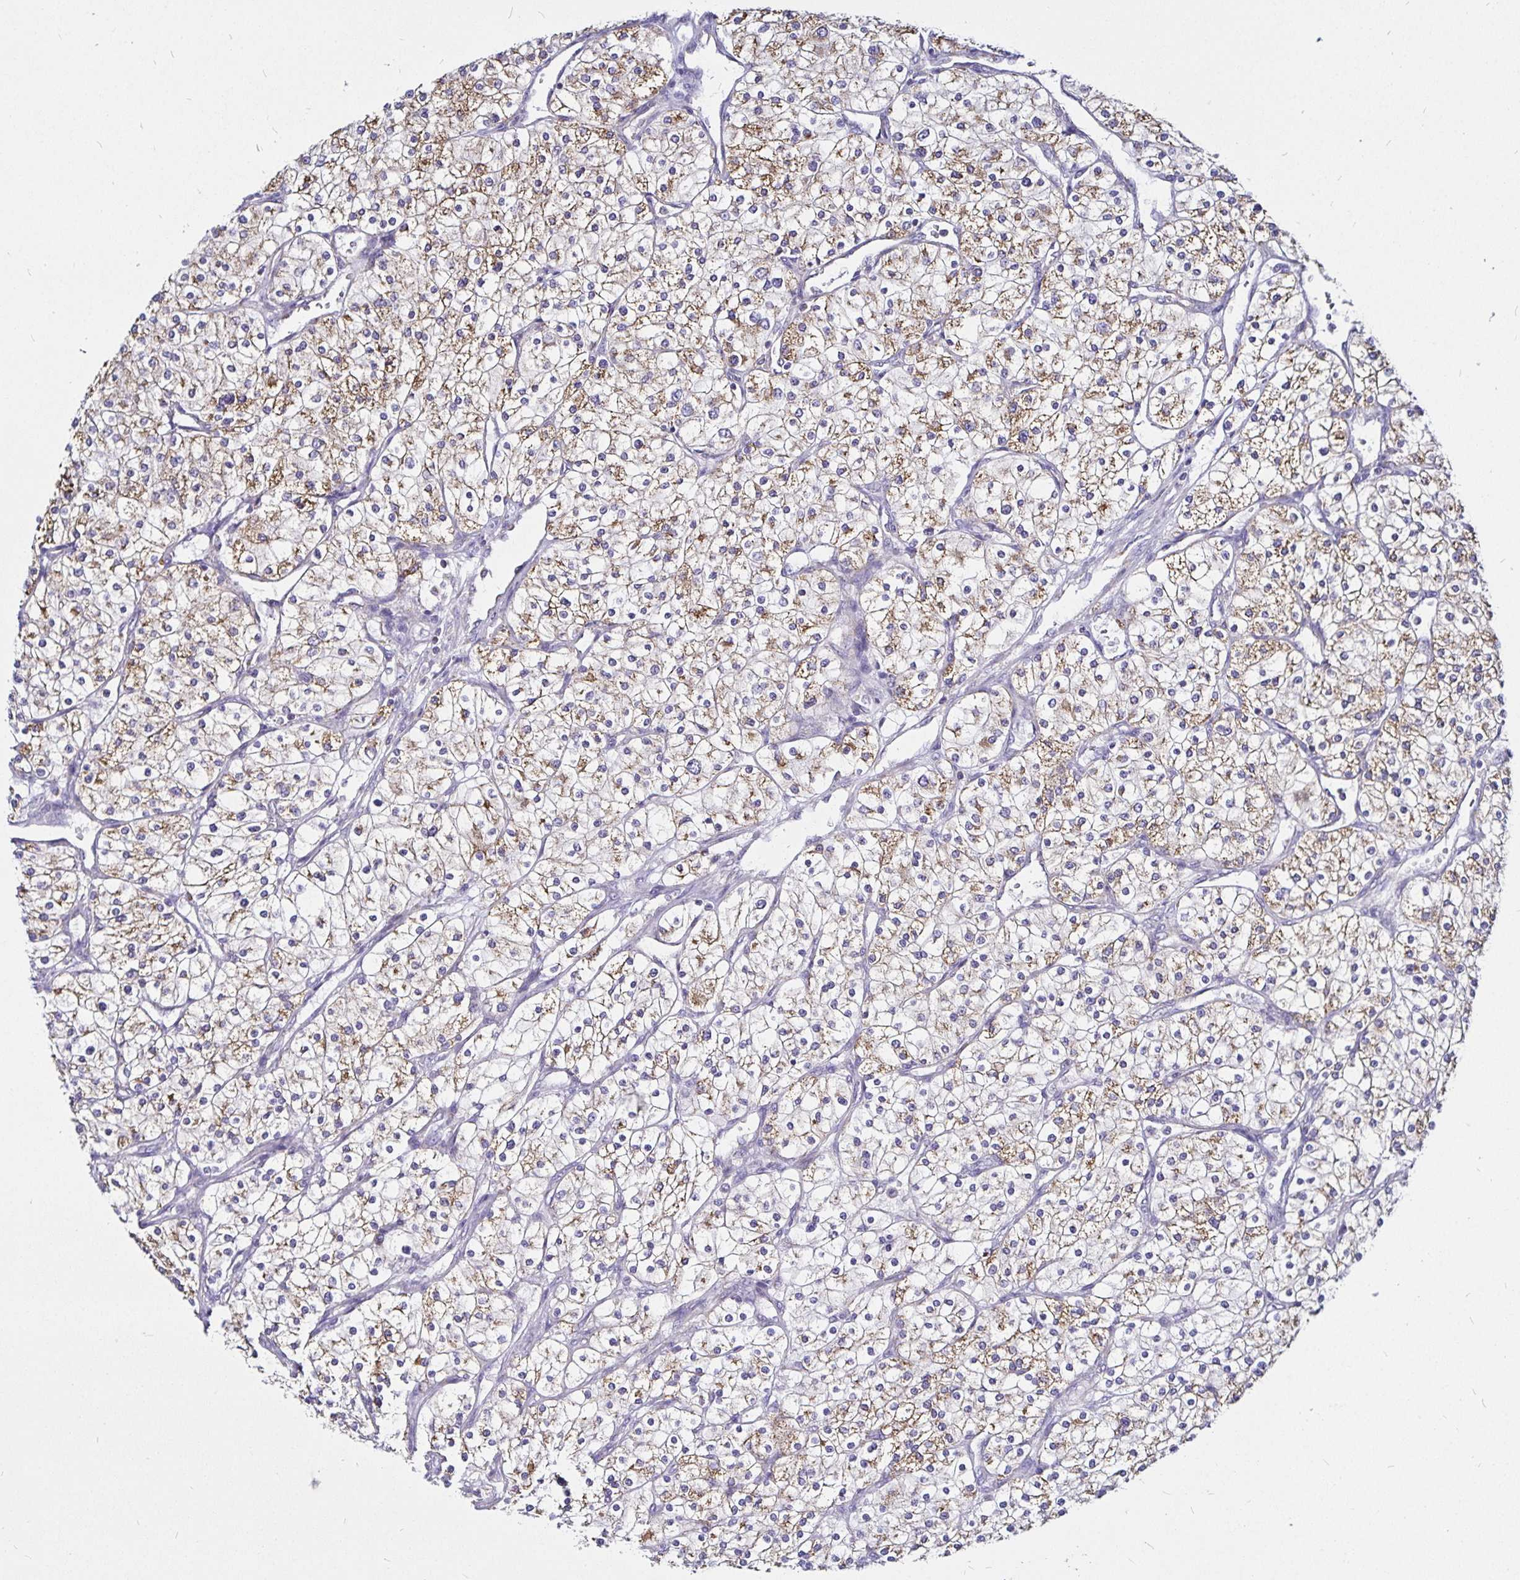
{"staining": {"intensity": "weak", "quantity": ">75%", "location": "cytoplasmic/membranous"}, "tissue": "renal cancer", "cell_type": "Tumor cells", "image_type": "cancer", "snomed": [{"axis": "morphology", "description": "Adenocarcinoma, NOS"}, {"axis": "topography", "description": "Kidney"}], "caption": "The immunohistochemical stain labels weak cytoplasmic/membranous expression in tumor cells of adenocarcinoma (renal) tissue.", "gene": "PGAM2", "patient": {"sex": "male", "age": 80}}